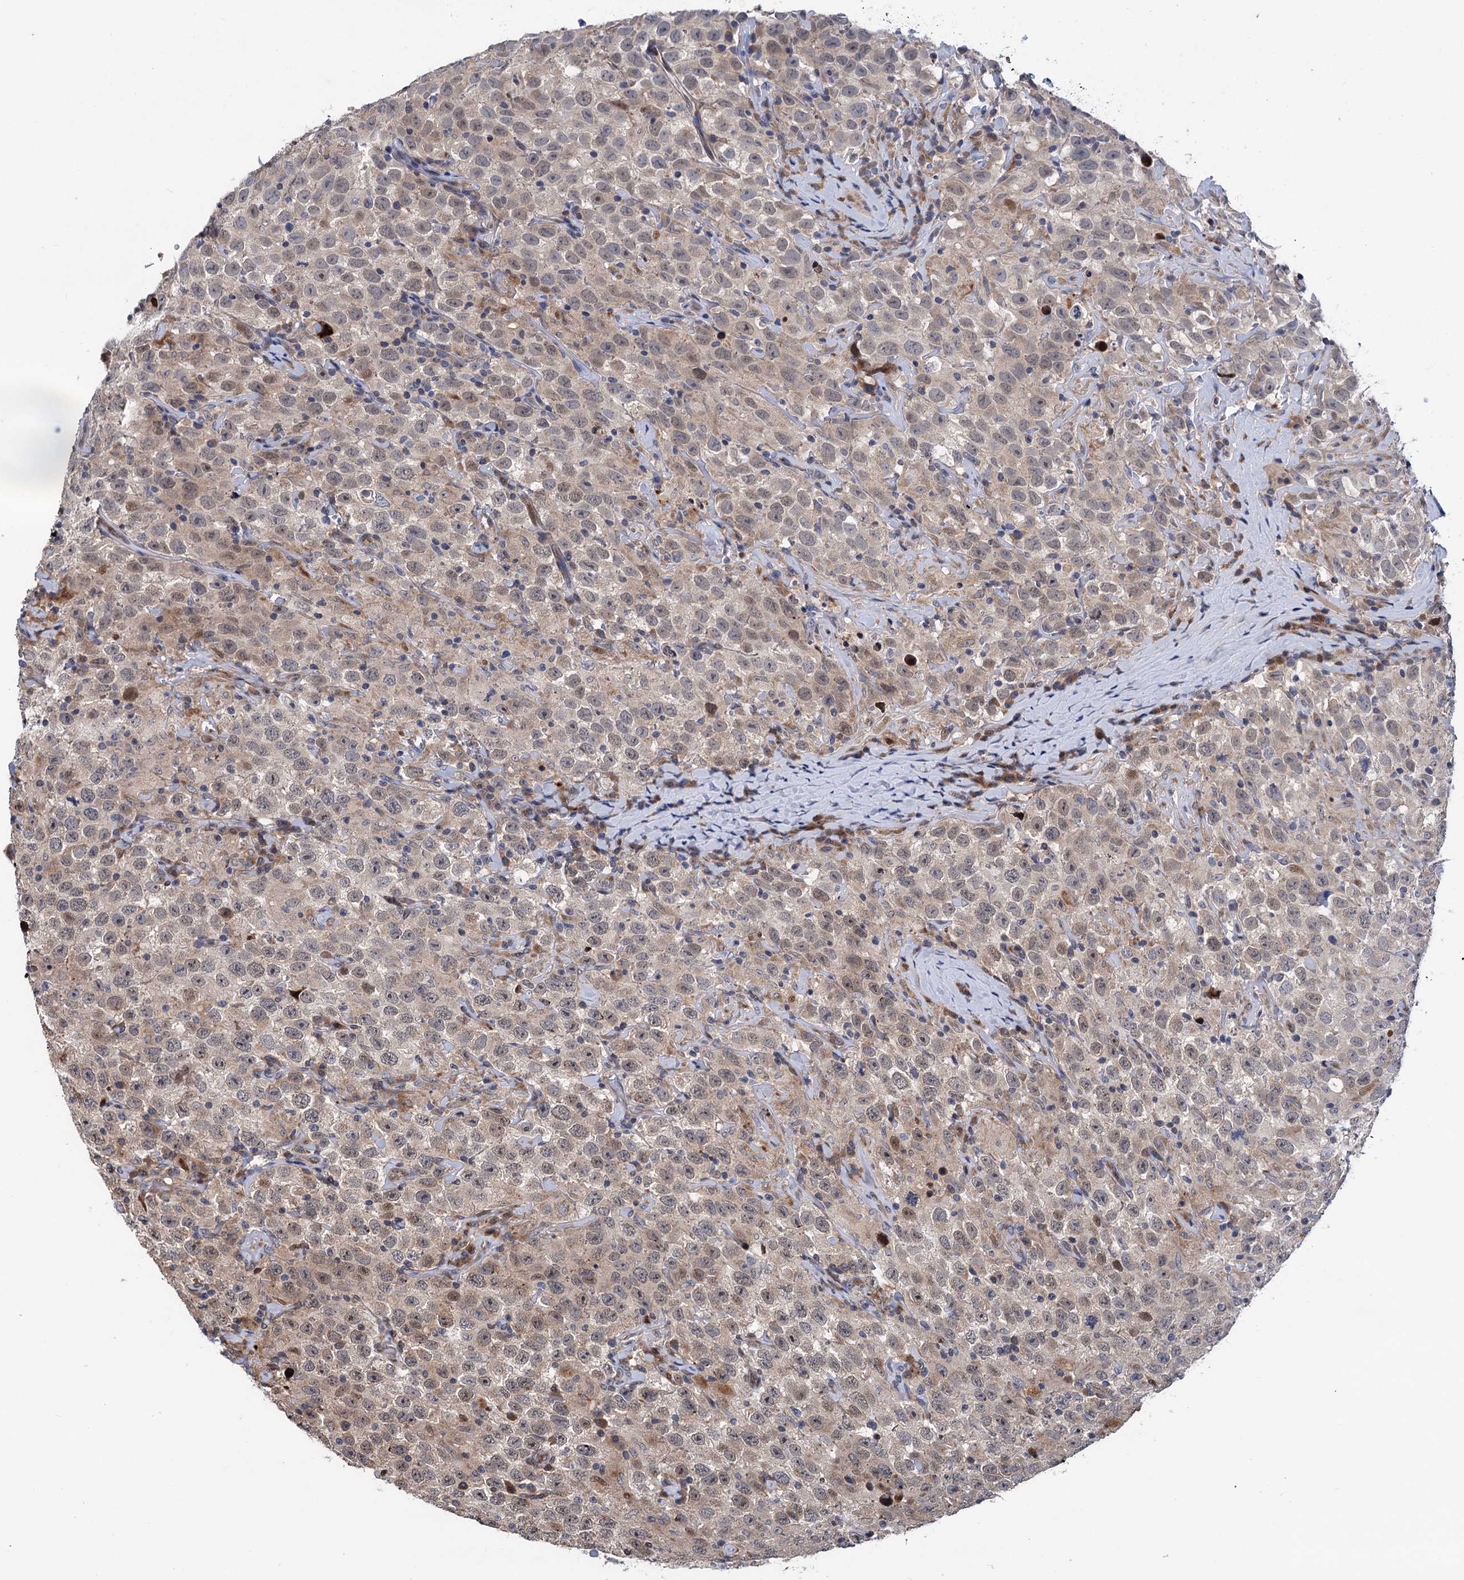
{"staining": {"intensity": "weak", "quantity": "25%-75%", "location": "cytoplasmic/membranous"}, "tissue": "testis cancer", "cell_type": "Tumor cells", "image_type": "cancer", "snomed": [{"axis": "morphology", "description": "Seminoma, NOS"}, {"axis": "topography", "description": "Testis"}], "caption": "Testis cancer tissue displays weak cytoplasmic/membranous staining in approximately 25%-75% of tumor cells, visualized by immunohistochemistry.", "gene": "UBR1", "patient": {"sex": "male", "age": 41}}